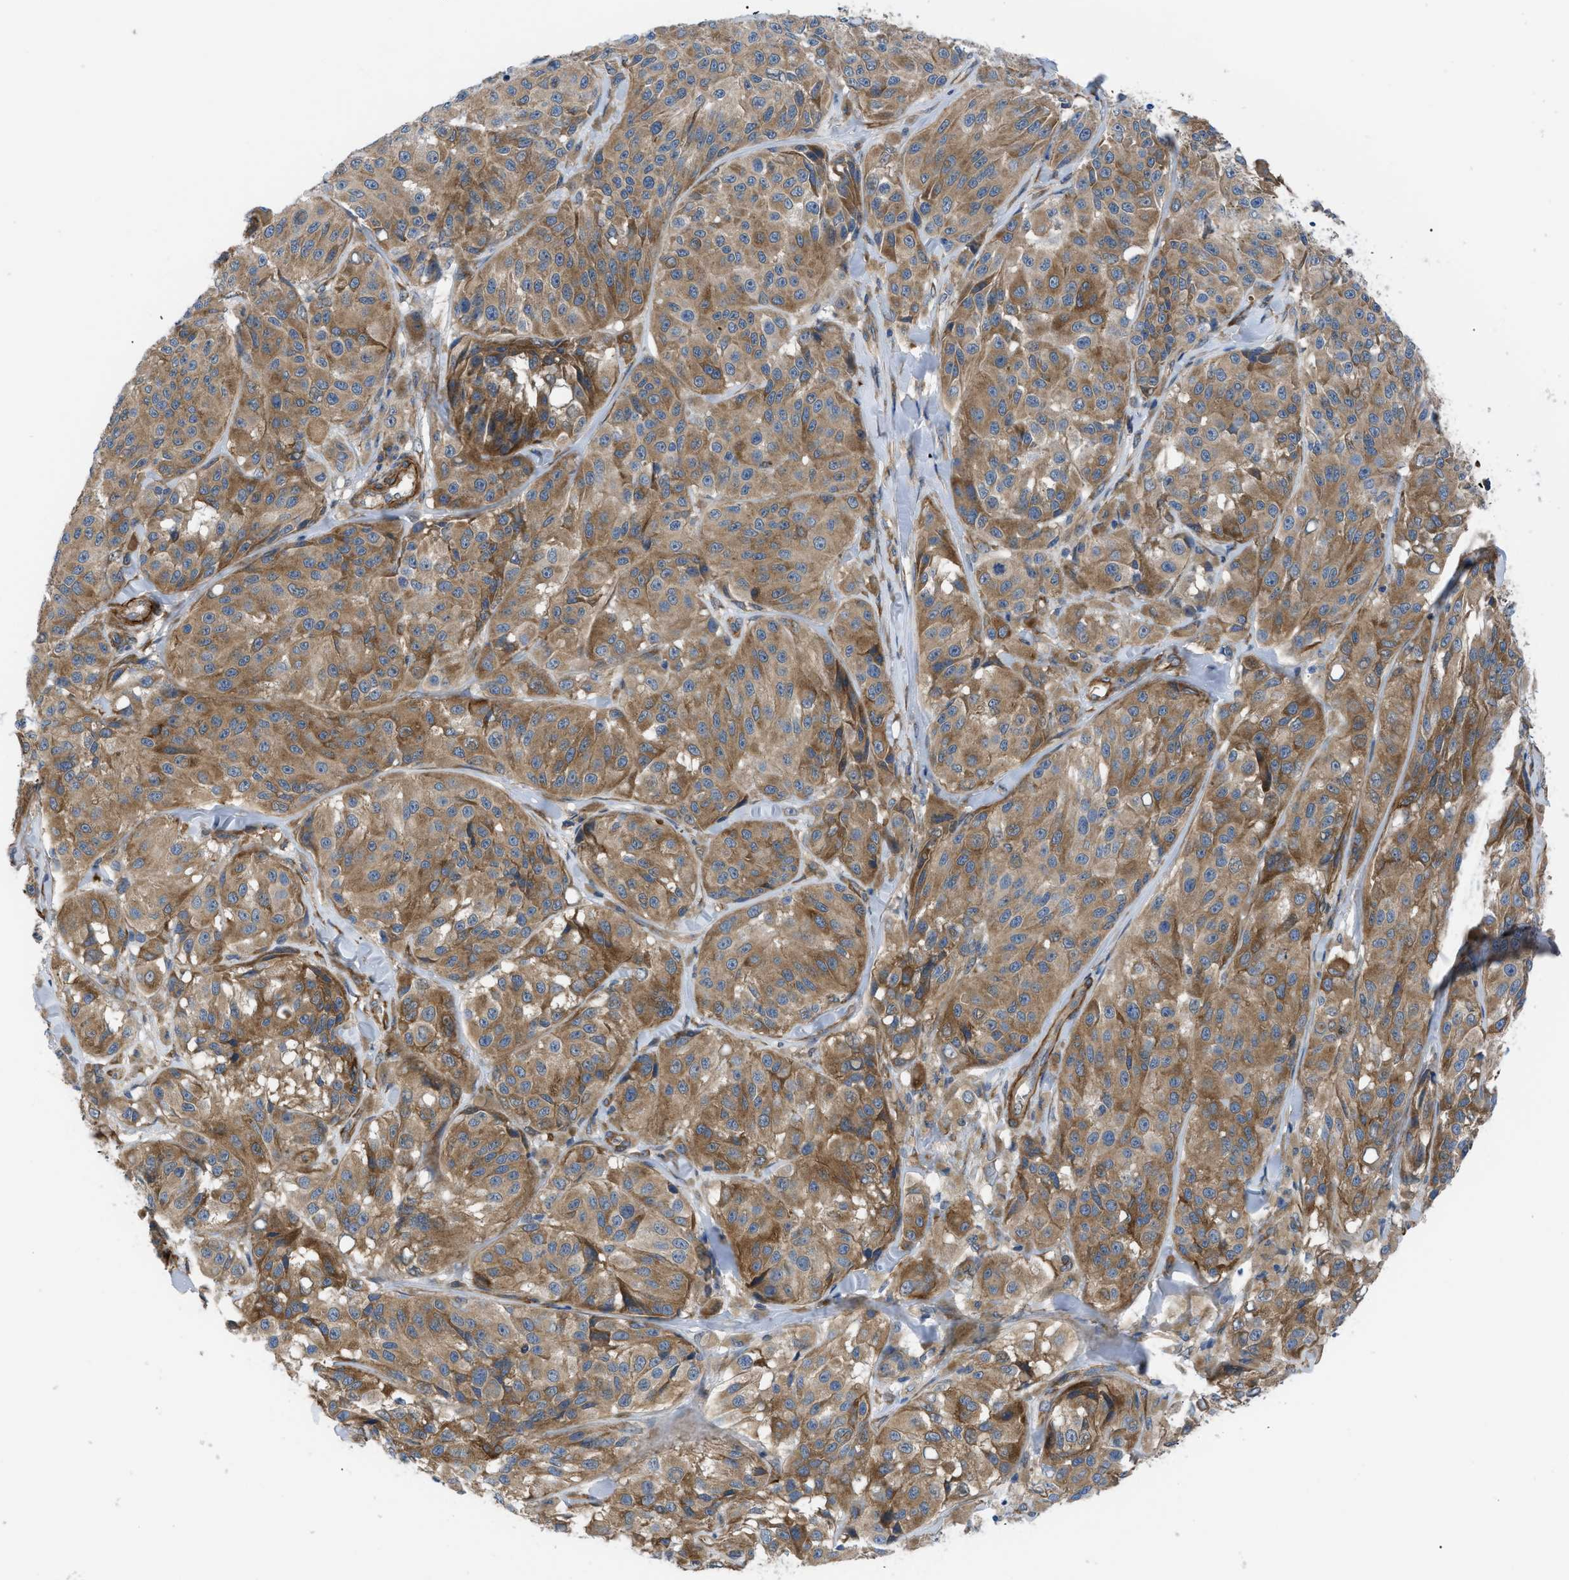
{"staining": {"intensity": "moderate", "quantity": ">75%", "location": "cytoplasmic/membranous"}, "tissue": "melanoma", "cell_type": "Tumor cells", "image_type": "cancer", "snomed": [{"axis": "morphology", "description": "Malignant melanoma, NOS"}, {"axis": "topography", "description": "Skin"}], "caption": "This is an image of immunohistochemistry (IHC) staining of malignant melanoma, which shows moderate staining in the cytoplasmic/membranous of tumor cells.", "gene": "MYO10", "patient": {"sex": "male", "age": 84}}